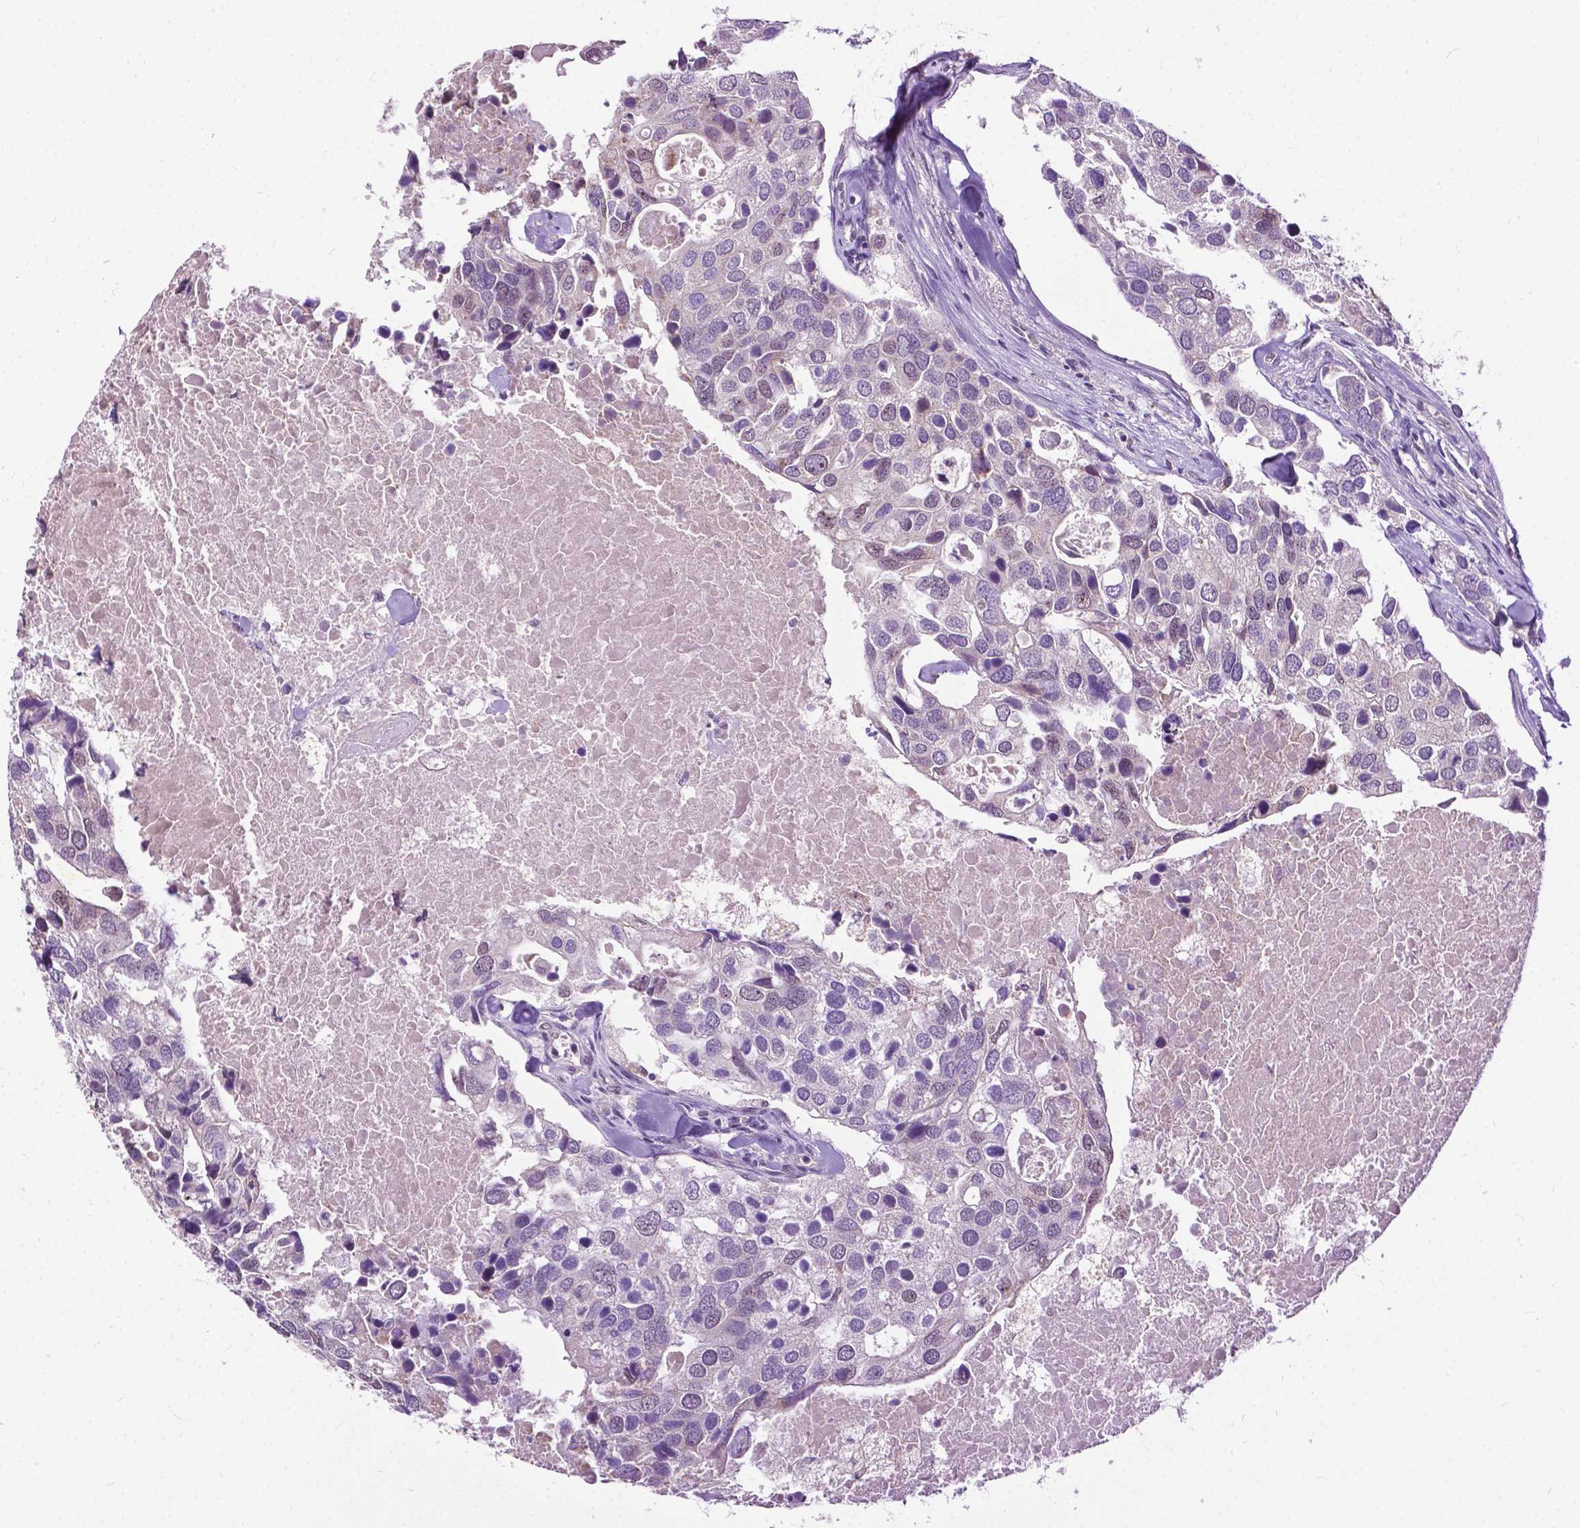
{"staining": {"intensity": "negative", "quantity": "none", "location": "none"}, "tissue": "breast cancer", "cell_type": "Tumor cells", "image_type": "cancer", "snomed": [{"axis": "morphology", "description": "Duct carcinoma"}, {"axis": "topography", "description": "Breast"}], "caption": "Human breast cancer stained for a protein using IHC reveals no expression in tumor cells.", "gene": "TTC9B", "patient": {"sex": "female", "age": 83}}